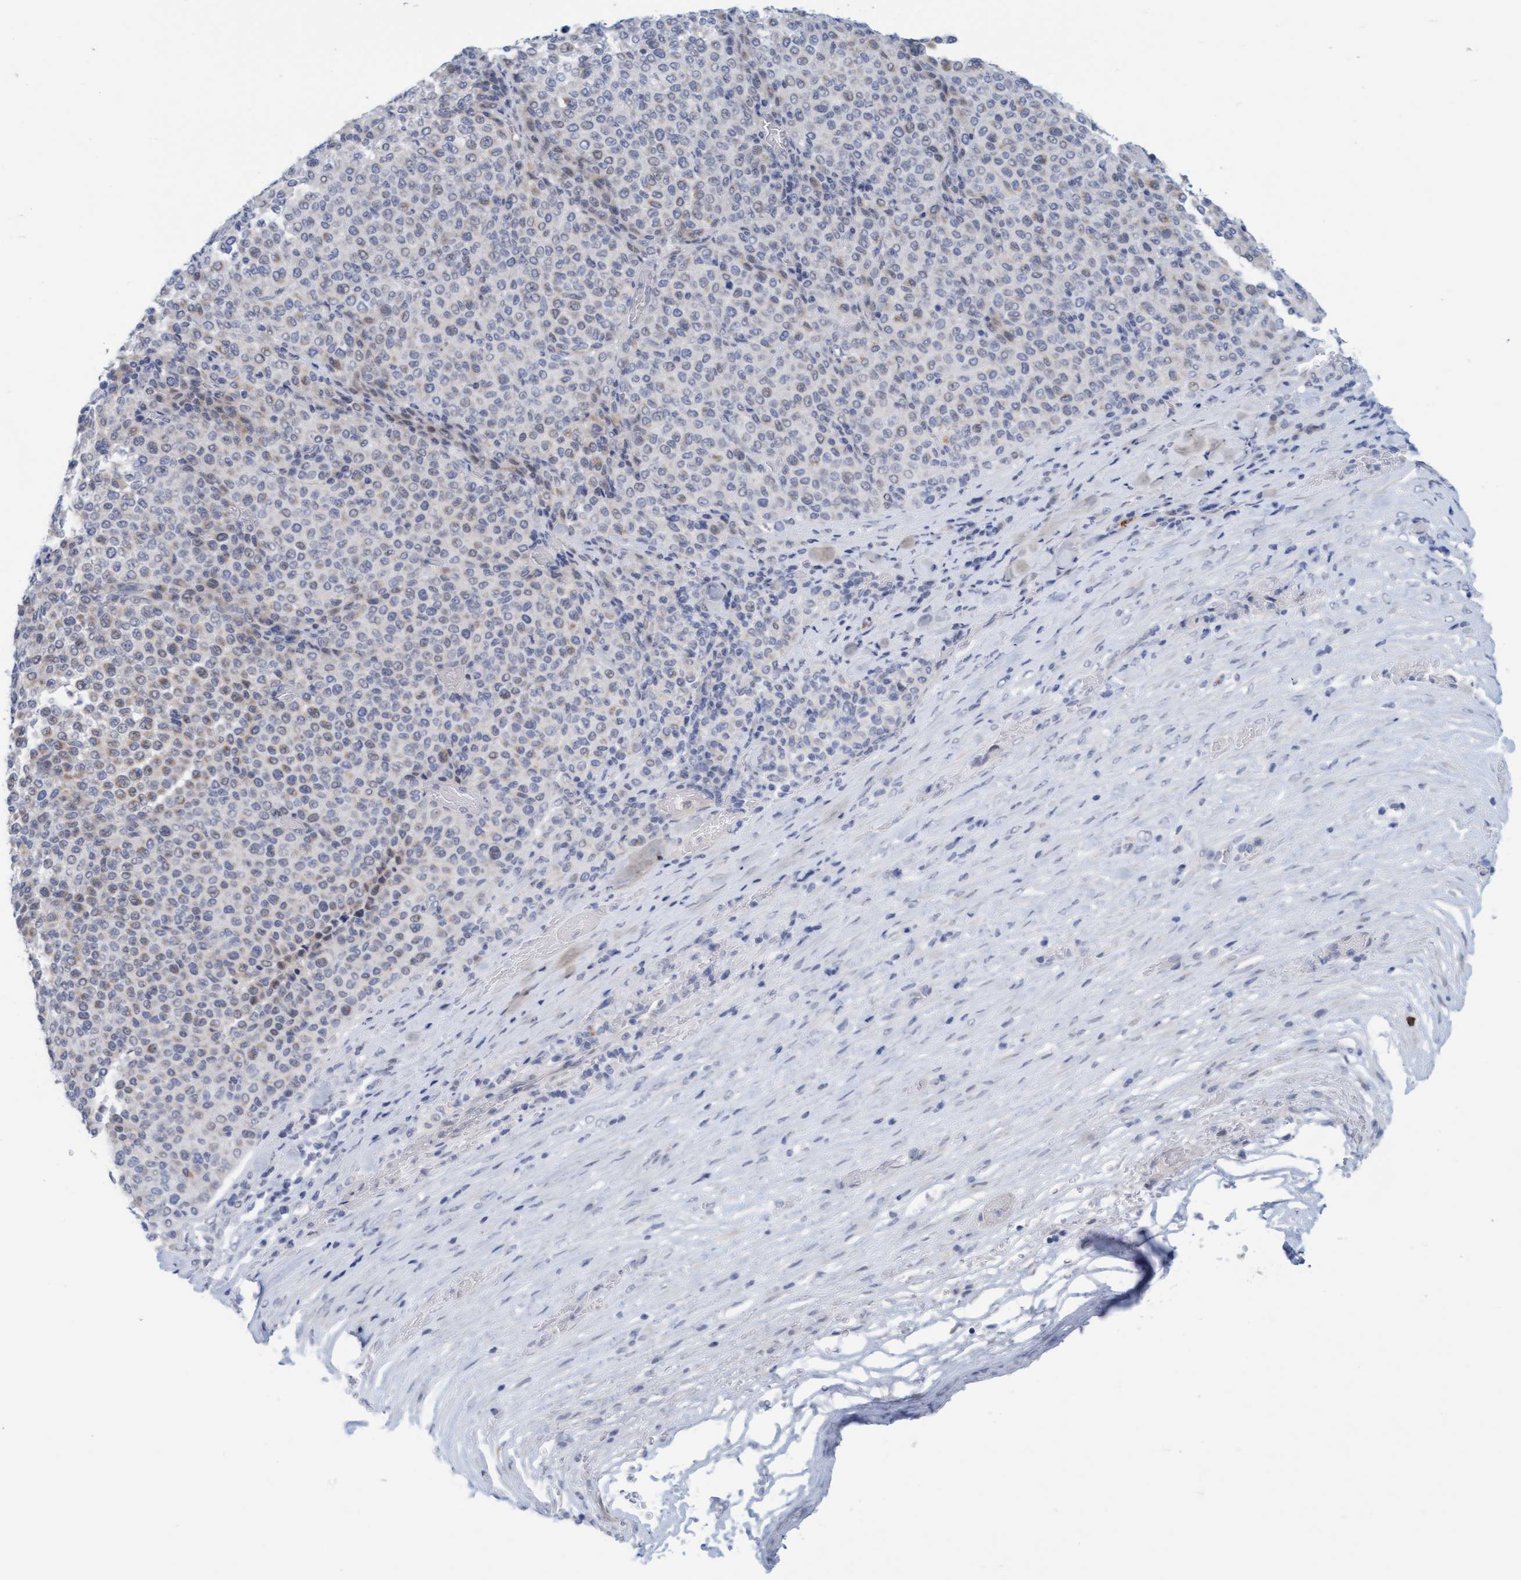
{"staining": {"intensity": "negative", "quantity": "none", "location": "none"}, "tissue": "melanoma", "cell_type": "Tumor cells", "image_type": "cancer", "snomed": [{"axis": "morphology", "description": "Malignant melanoma, Metastatic site"}, {"axis": "topography", "description": "Pancreas"}], "caption": "Melanoma stained for a protein using IHC displays no positivity tumor cells.", "gene": "CPA3", "patient": {"sex": "female", "age": 30}}